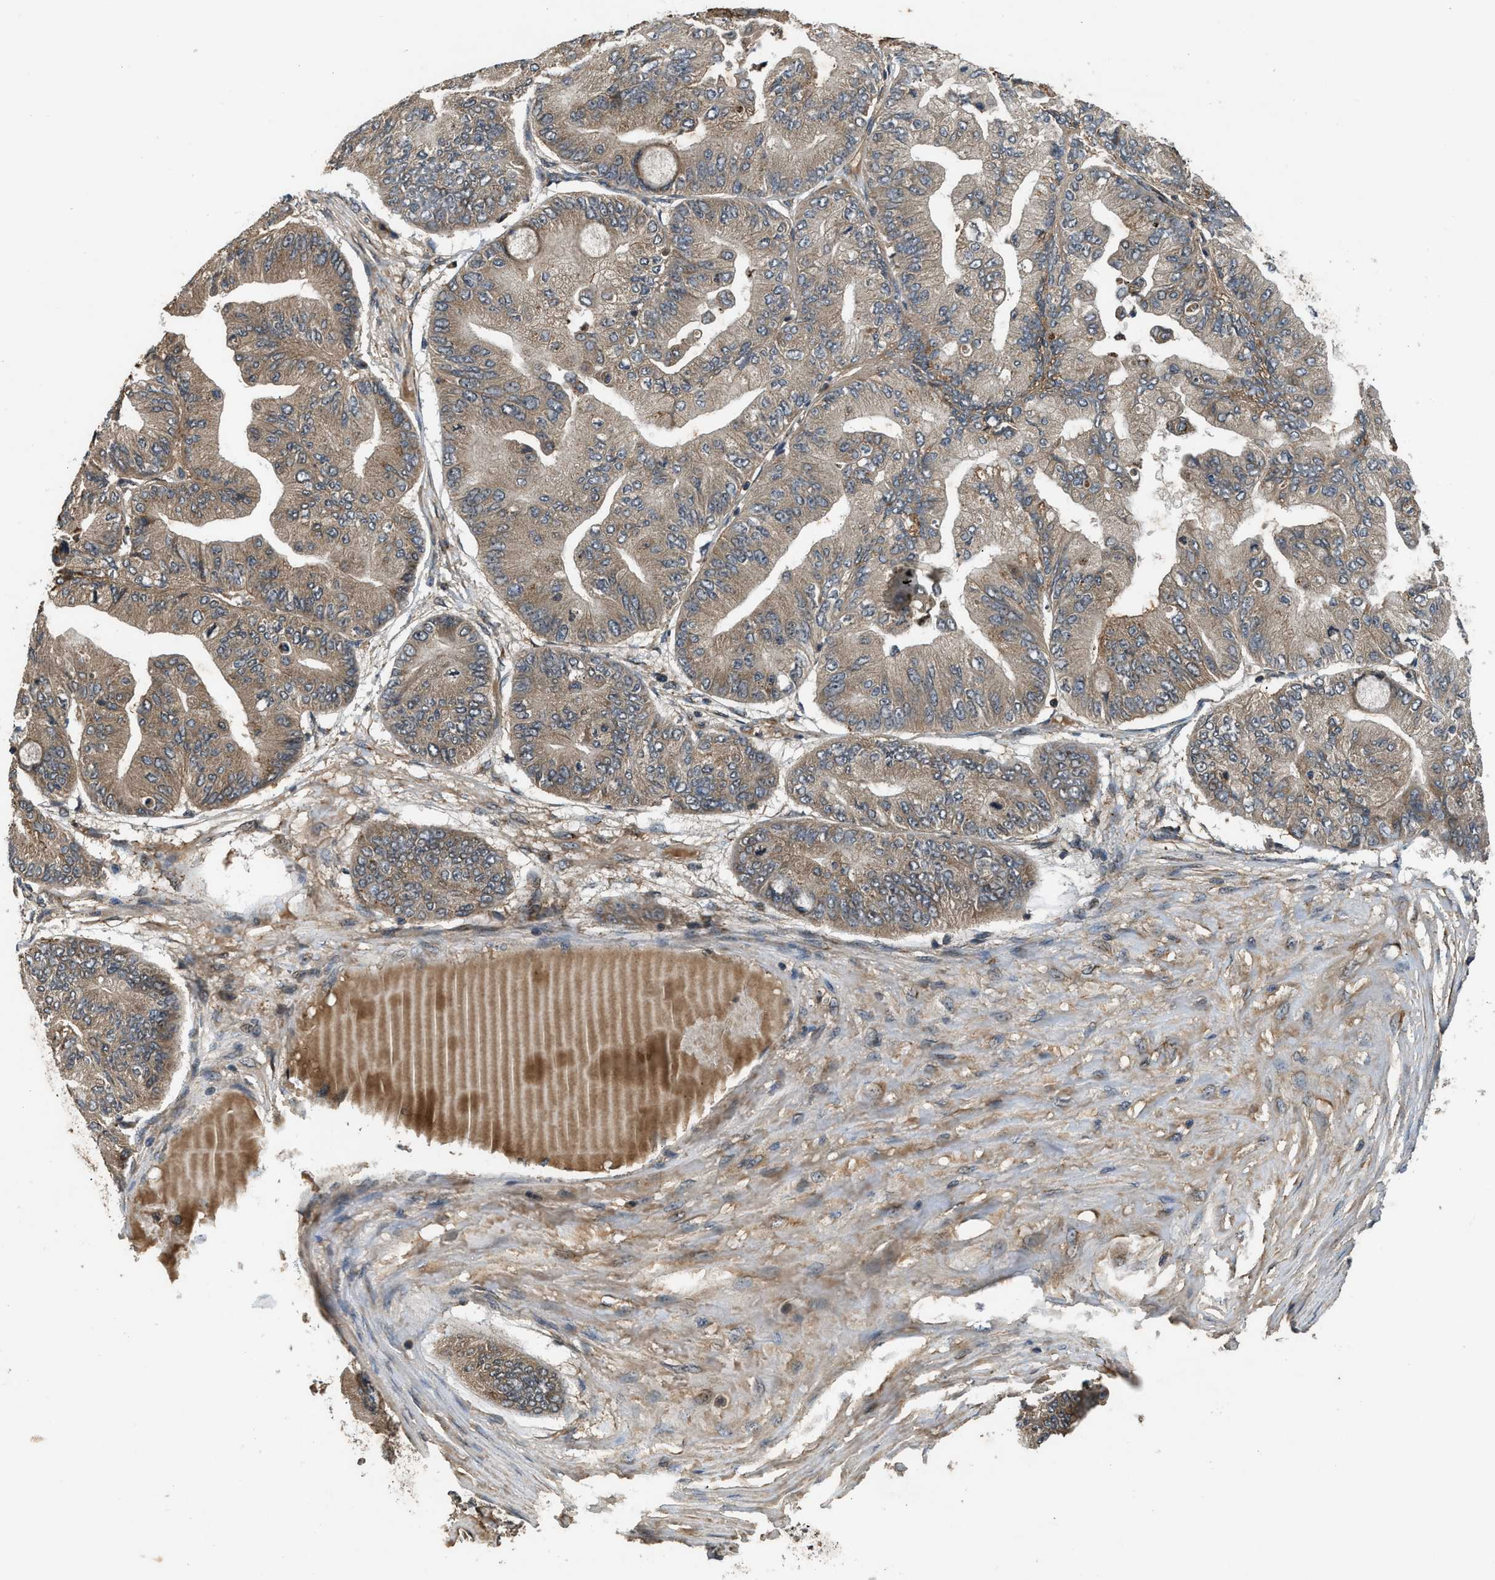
{"staining": {"intensity": "moderate", "quantity": ">75%", "location": "cytoplasmic/membranous"}, "tissue": "ovarian cancer", "cell_type": "Tumor cells", "image_type": "cancer", "snomed": [{"axis": "morphology", "description": "Cystadenocarcinoma, mucinous, NOS"}, {"axis": "topography", "description": "Ovary"}], "caption": "Approximately >75% of tumor cells in mucinous cystadenocarcinoma (ovarian) exhibit moderate cytoplasmic/membranous protein expression as visualized by brown immunohistochemical staining.", "gene": "RPS6KB1", "patient": {"sex": "female", "age": 61}}